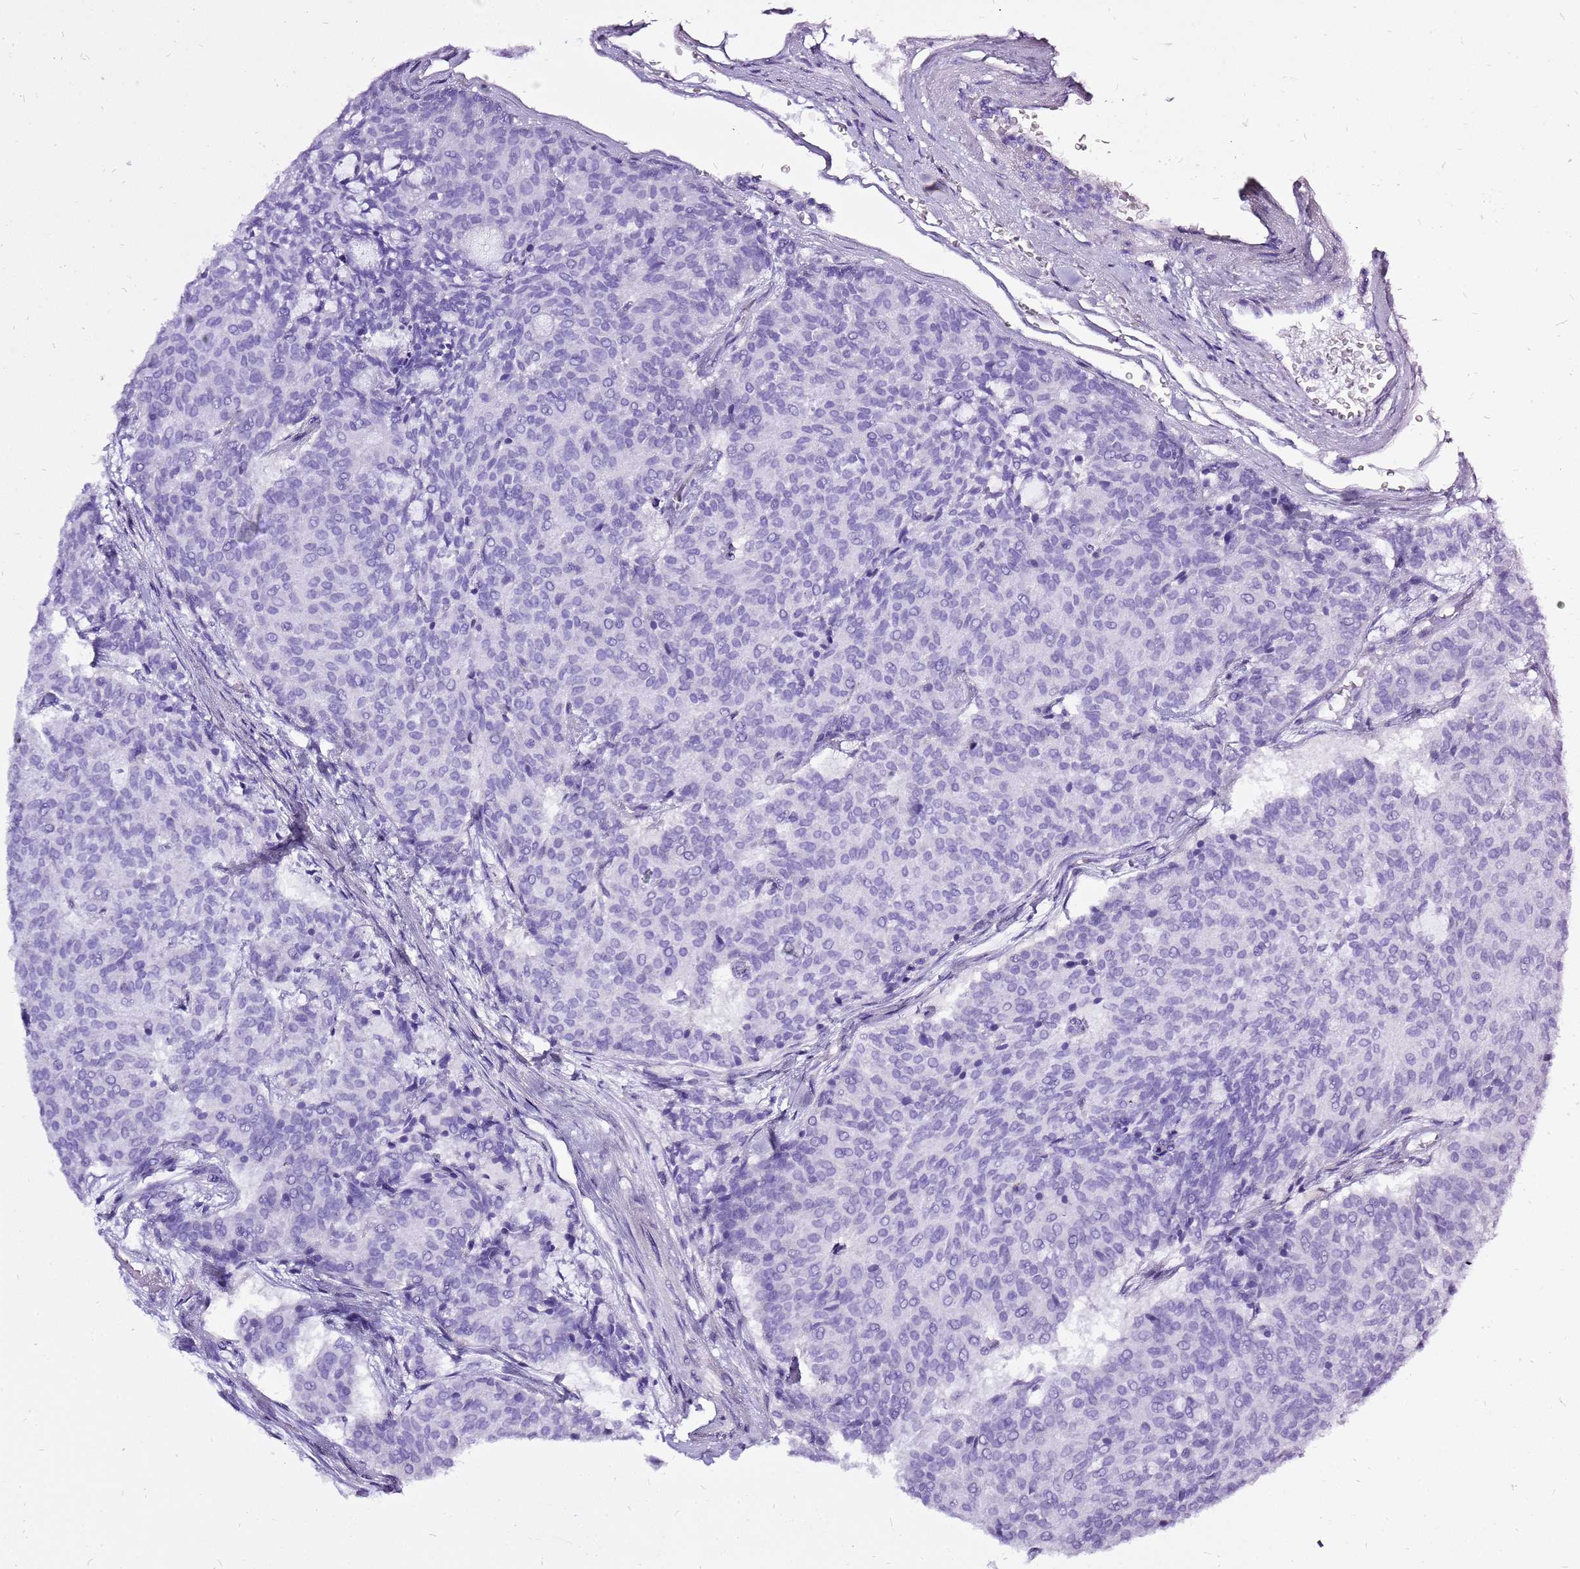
{"staining": {"intensity": "negative", "quantity": "none", "location": "none"}, "tissue": "carcinoid", "cell_type": "Tumor cells", "image_type": "cancer", "snomed": [{"axis": "morphology", "description": "Carcinoid, malignant, NOS"}, {"axis": "topography", "description": "Pancreas"}], "caption": "High magnification brightfield microscopy of carcinoid stained with DAB (brown) and counterstained with hematoxylin (blue): tumor cells show no significant expression.", "gene": "ACSS3", "patient": {"sex": "female", "age": 54}}